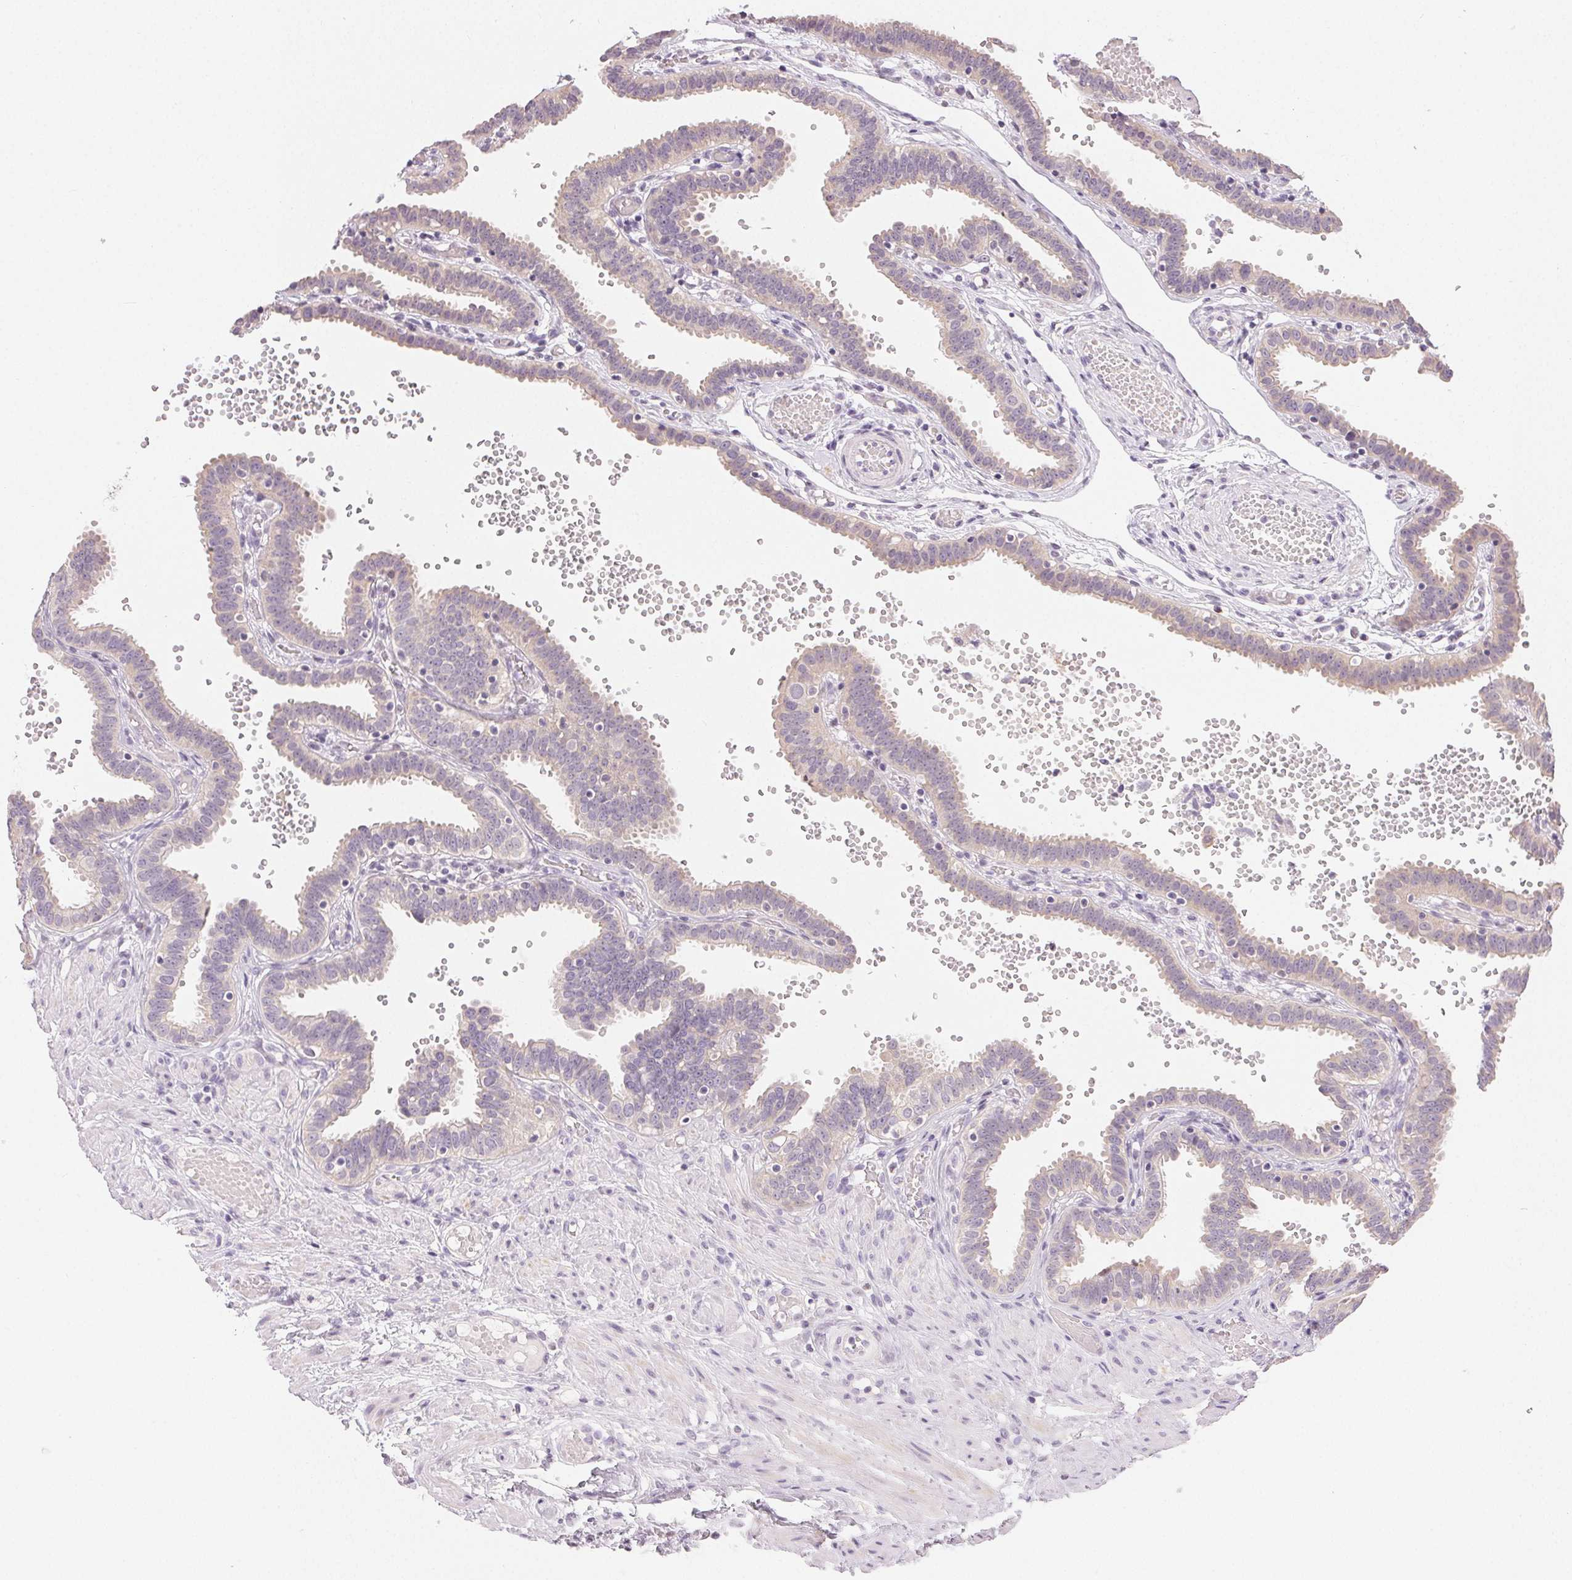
{"staining": {"intensity": "weak", "quantity": "<25%", "location": "cytoplasmic/membranous"}, "tissue": "fallopian tube", "cell_type": "Glandular cells", "image_type": "normal", "snomed": [{"axis": "morphology", "description": "Normal tissue, NOS"}, {"axis": "topography", "description": "Fallopian tube"}], "caption": "High power microscopy photomicrograph of an immunohistochemistry photomicrograph of normal fallopian tube, revealing no significant expression in glandular cells.", "gene": "SFTPD", "patient": {"sex": "female", "age": 37}}